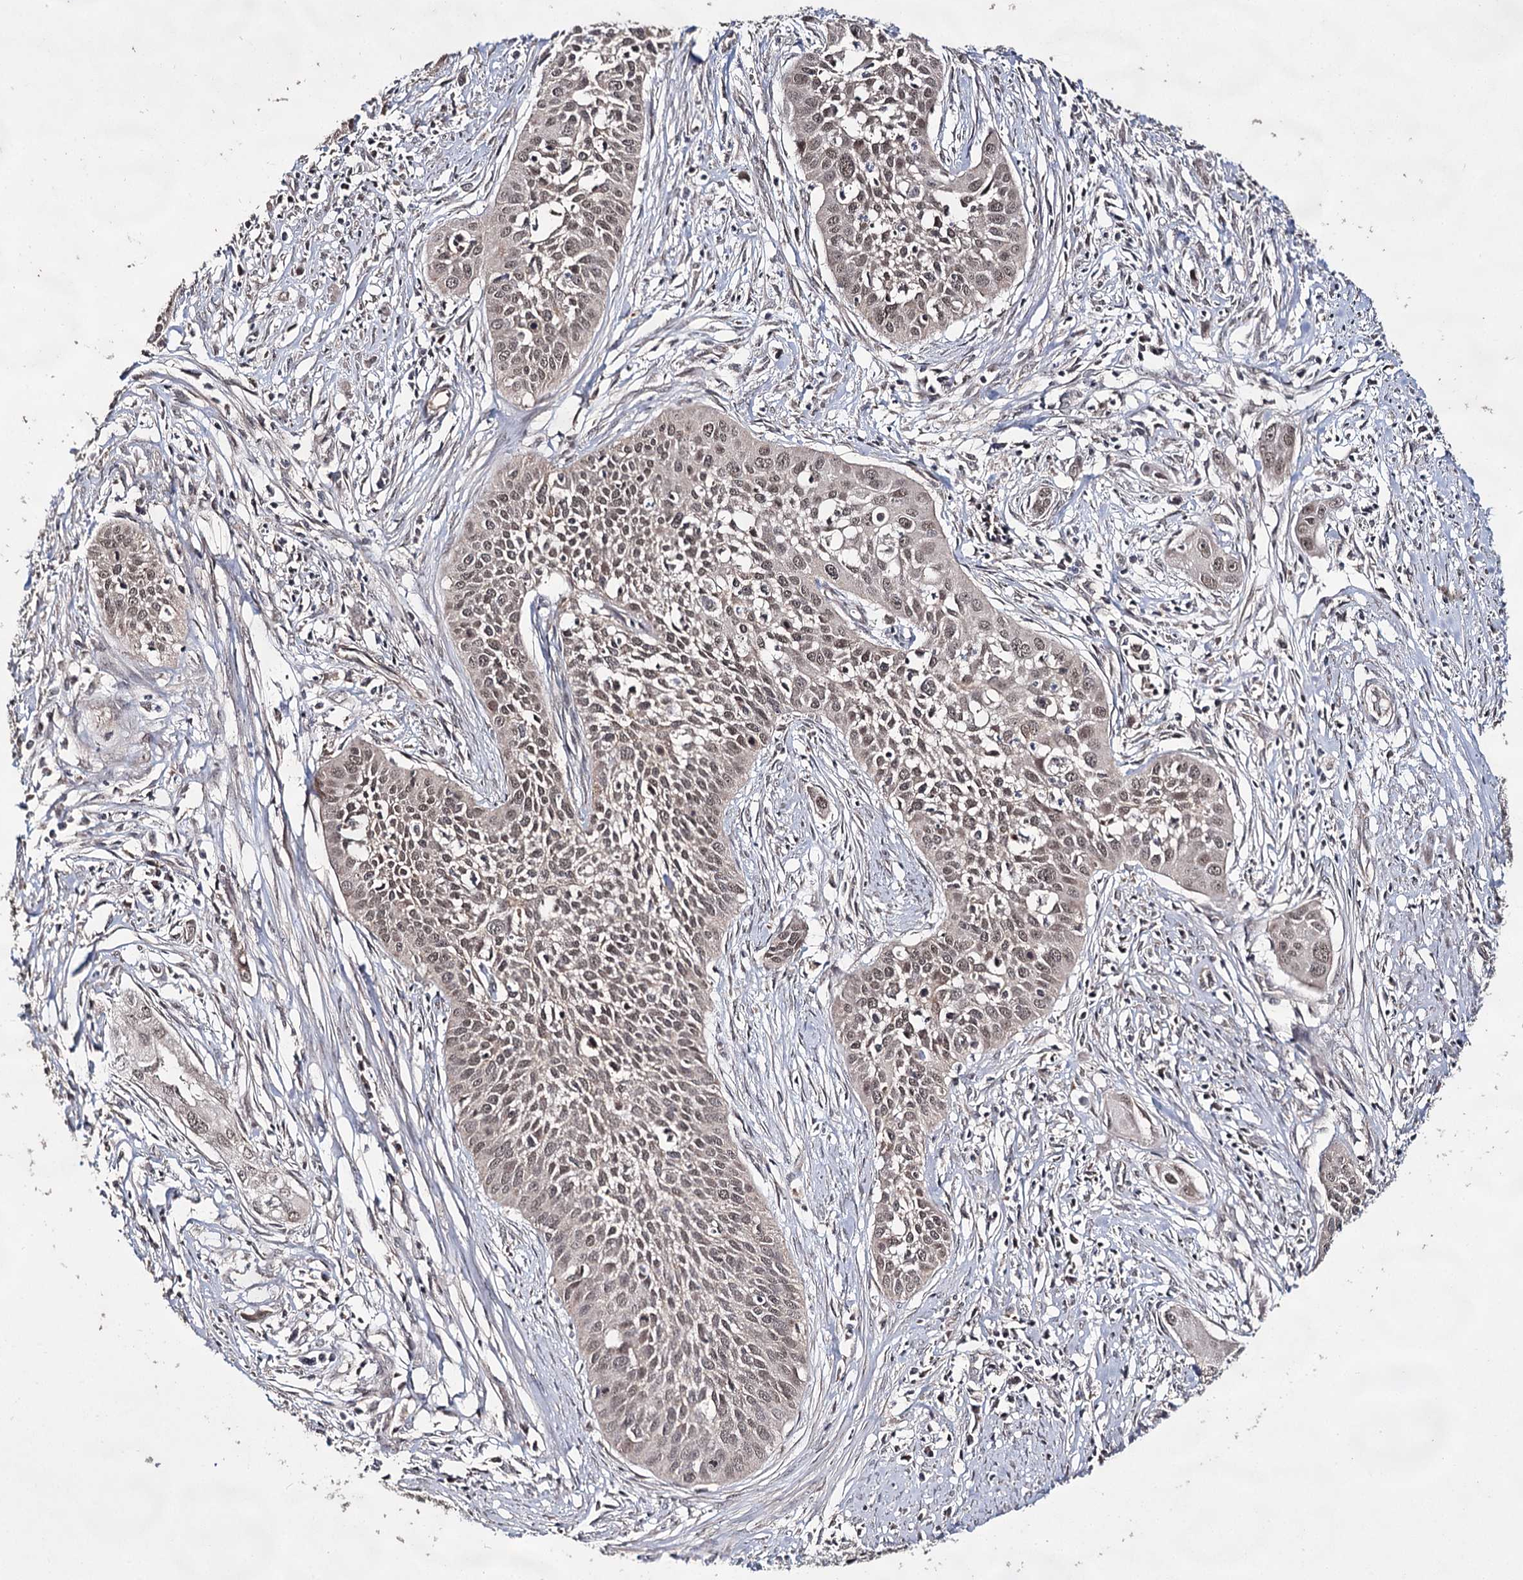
{"staining": {"intensity": "weak", "quantity": "25%-75%", "location": "nuclear"}, "tissue": "cervical cancer", "cell_type": "Tumor cells", "image_type": "cancer", "snomed": [{"axis": "morphology", "description": "Squamous cell carcinoma, NOS"}, {"axis": "topography", "description": "Cervix"}], "caption": "Human cervical squamous cell carcinoma stained for a protein (brown) reveals weak nuclear positive positivity in about 25%-75% of tumor cells.", "gene": "ACTR6", "patient": {"sex": "female", "age": 34}}